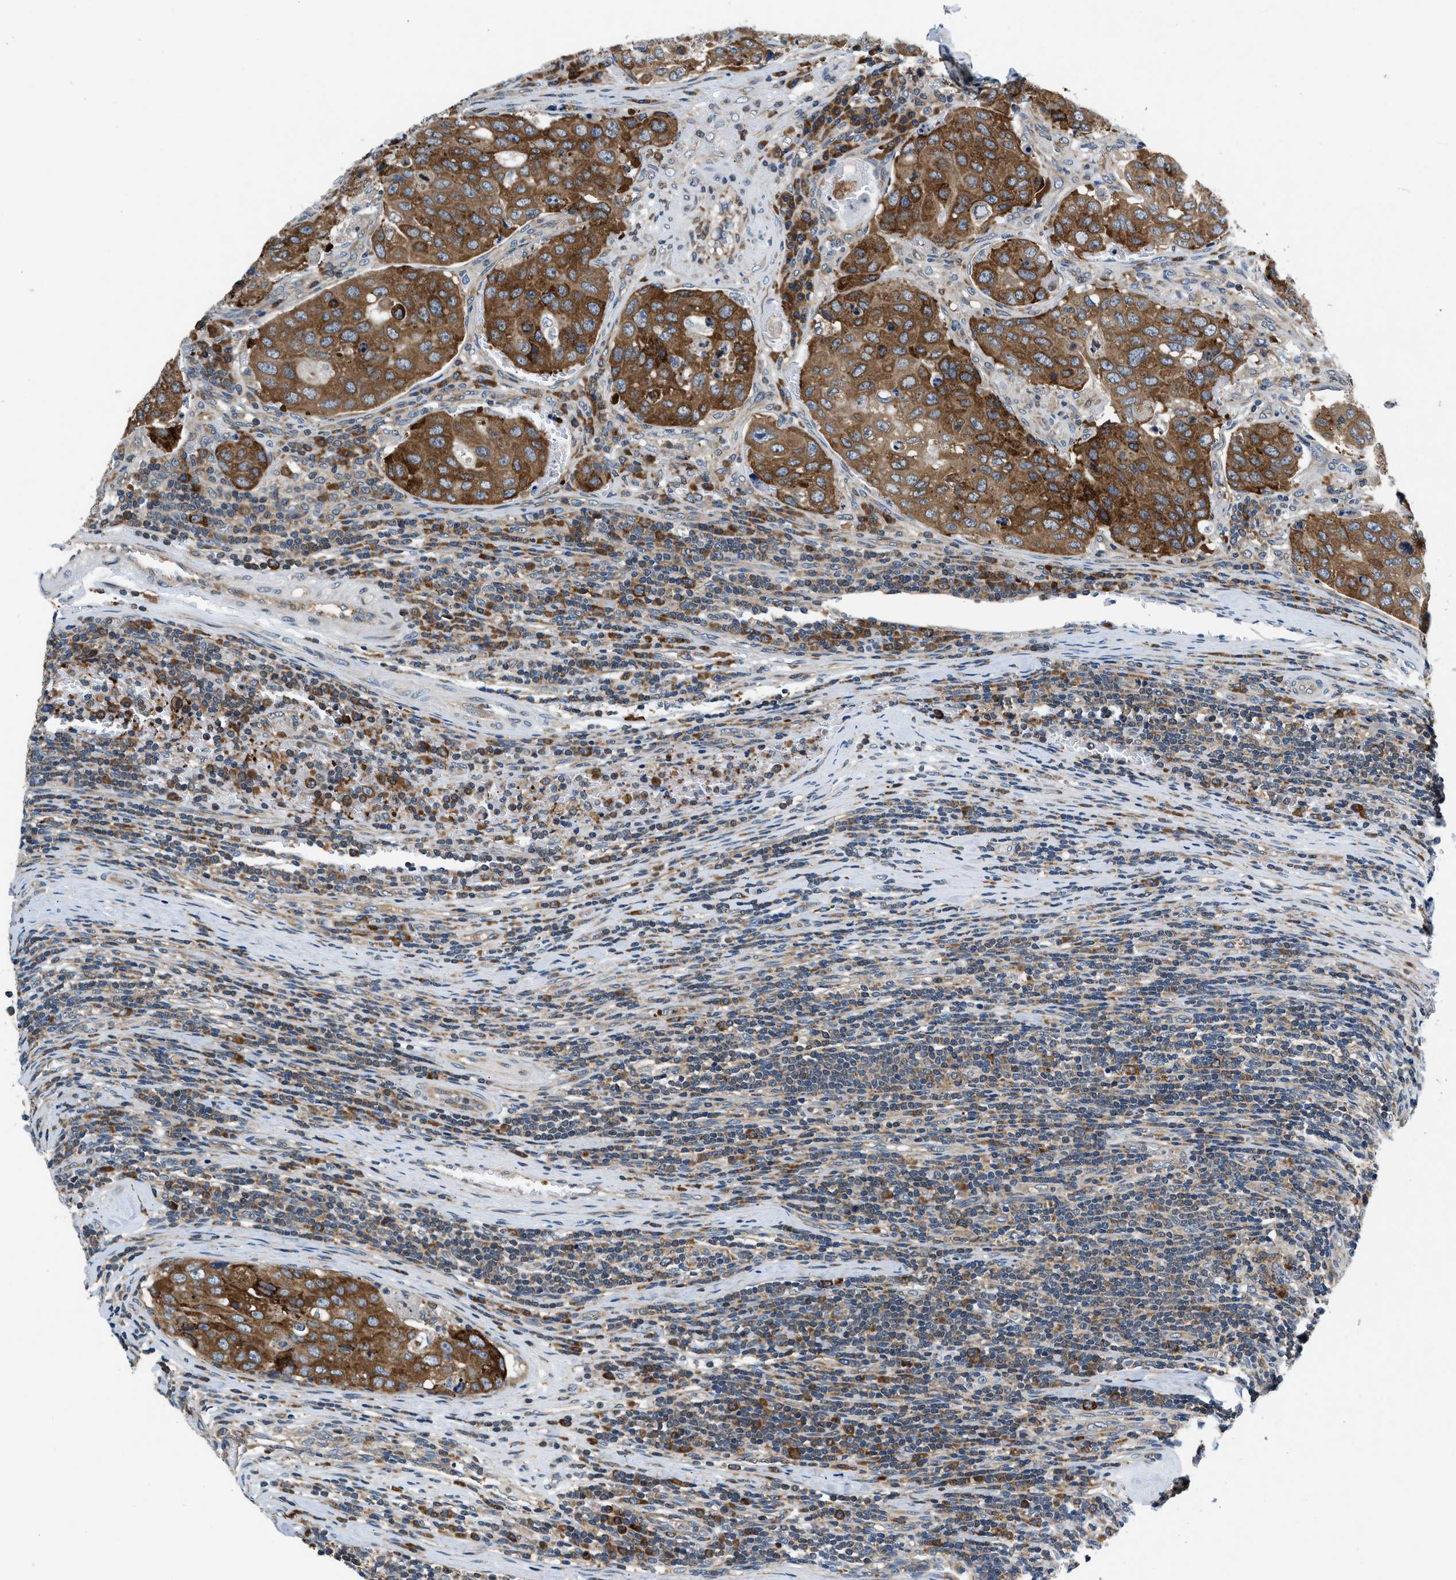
{"staining": {"intensity": "strong", "quantity": ">75%", "location": "cytoplasmic/membranous"}, "tissue": "urothelial cancer", "cell_type": "Tumor cells", "image_type": "cancer", "snomed": [{"axis": "morphology", "description": "Urothelial carcinoma, High grade"}, {"axis": "topography", "description": "Lymph node"}, {"axis": "topography", "description": "Urinary bladder"}], "caption": "The immunohistochemical stain shows strong cytoplasmic/membranous expression in tumor cells of urothelial cancer tissue.", "gene": "PA2G4", "patient": {"sex": "male", "age": 51}}